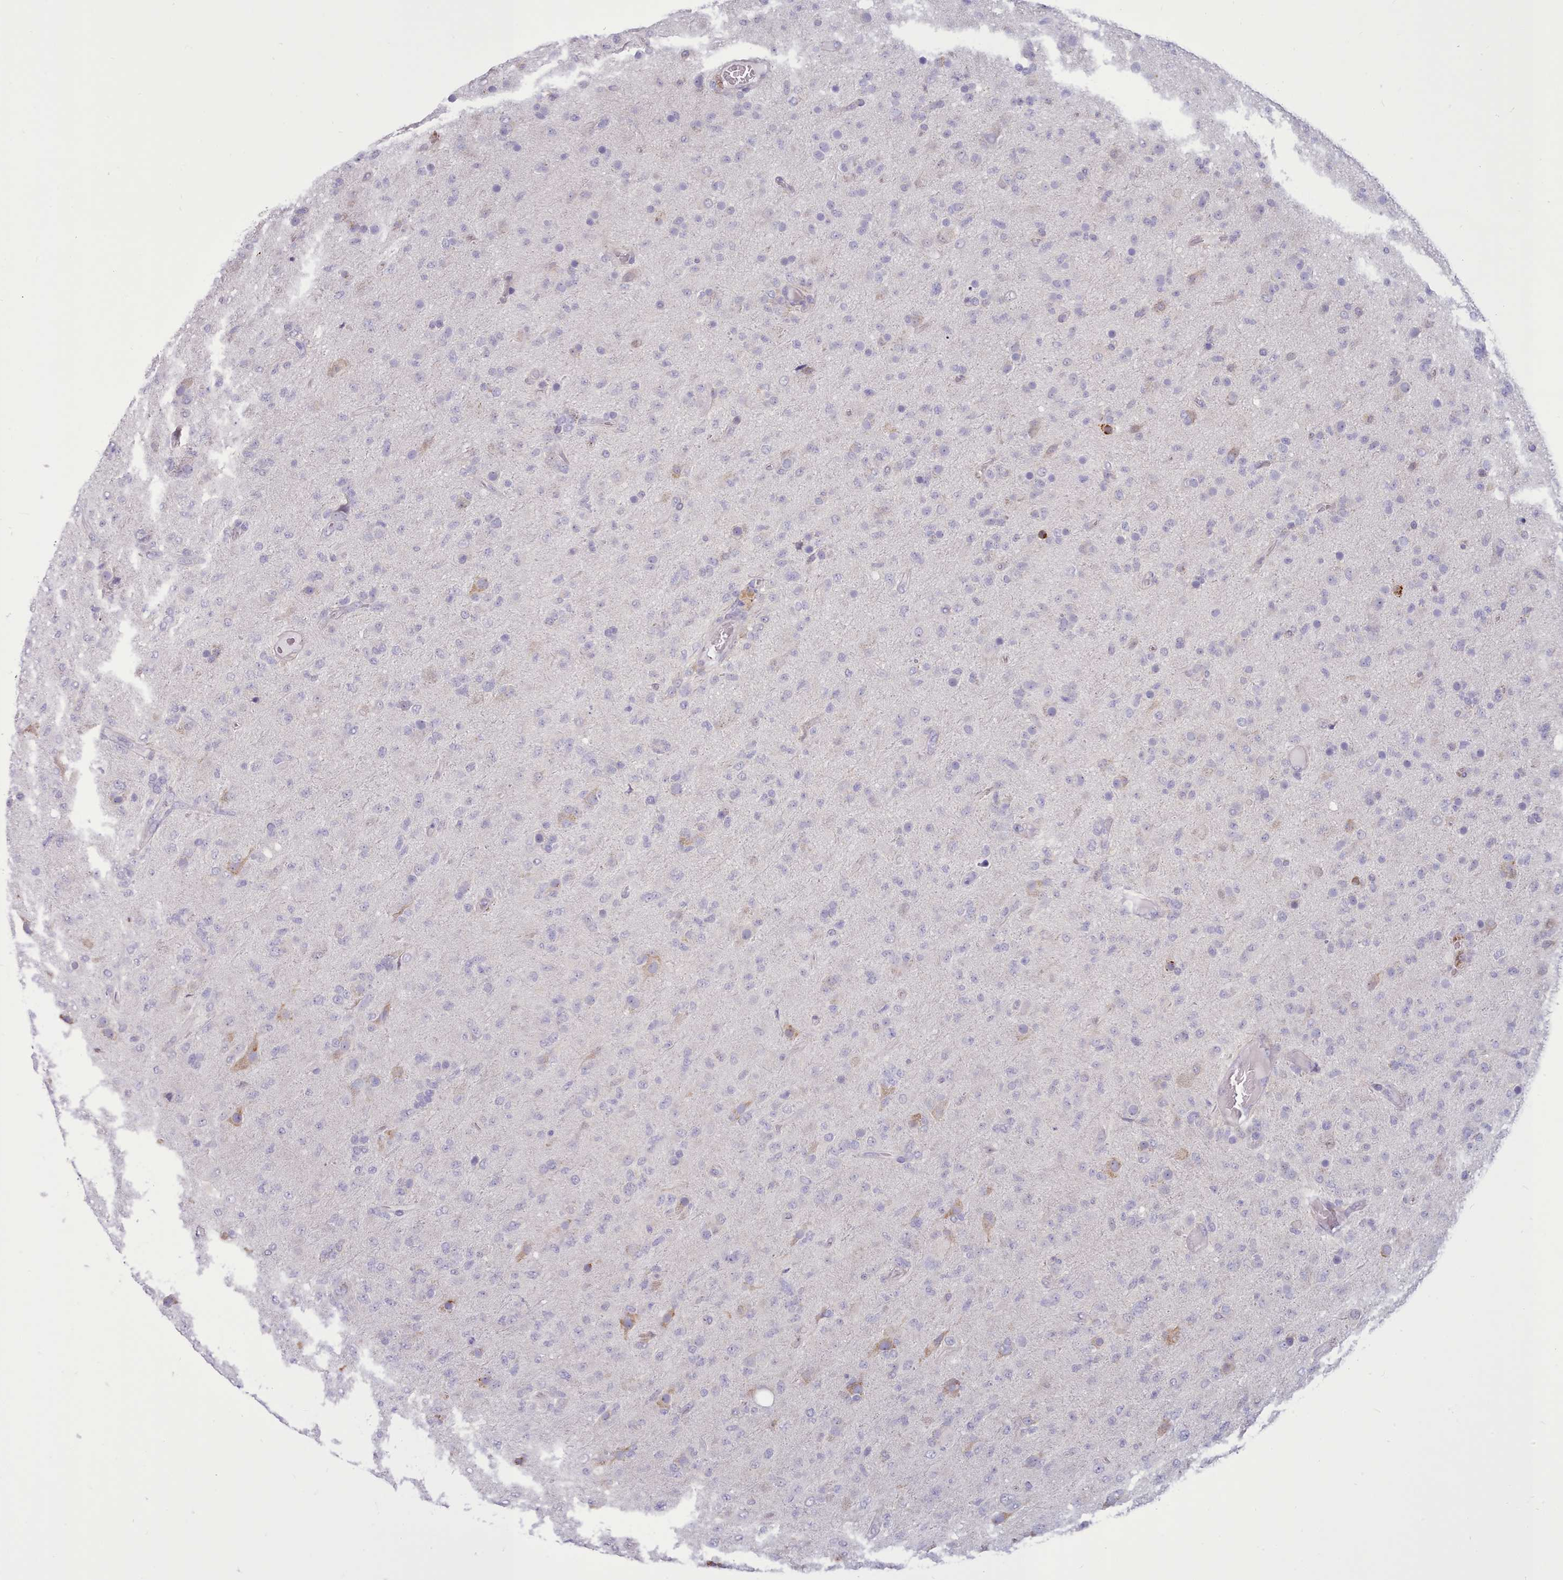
{"staining": {"intensity": "negative", "quantity": "none", "location": "none"}, "tissue": "glioma", "cell_type": "Tumor cells", "image_type": "cancer", "snomed": [{"axis": "morphology", "description": "Glioma, malignant, Low grade"}, {"axis": "topography", "description": "Brain"}], "caption": "Histopathology image shows no protein positivity in tumor cells of low-grade glioma (malignant) tissue.", "gene": "TMEM253", "patient": {"sex": "male", "age": 65}}